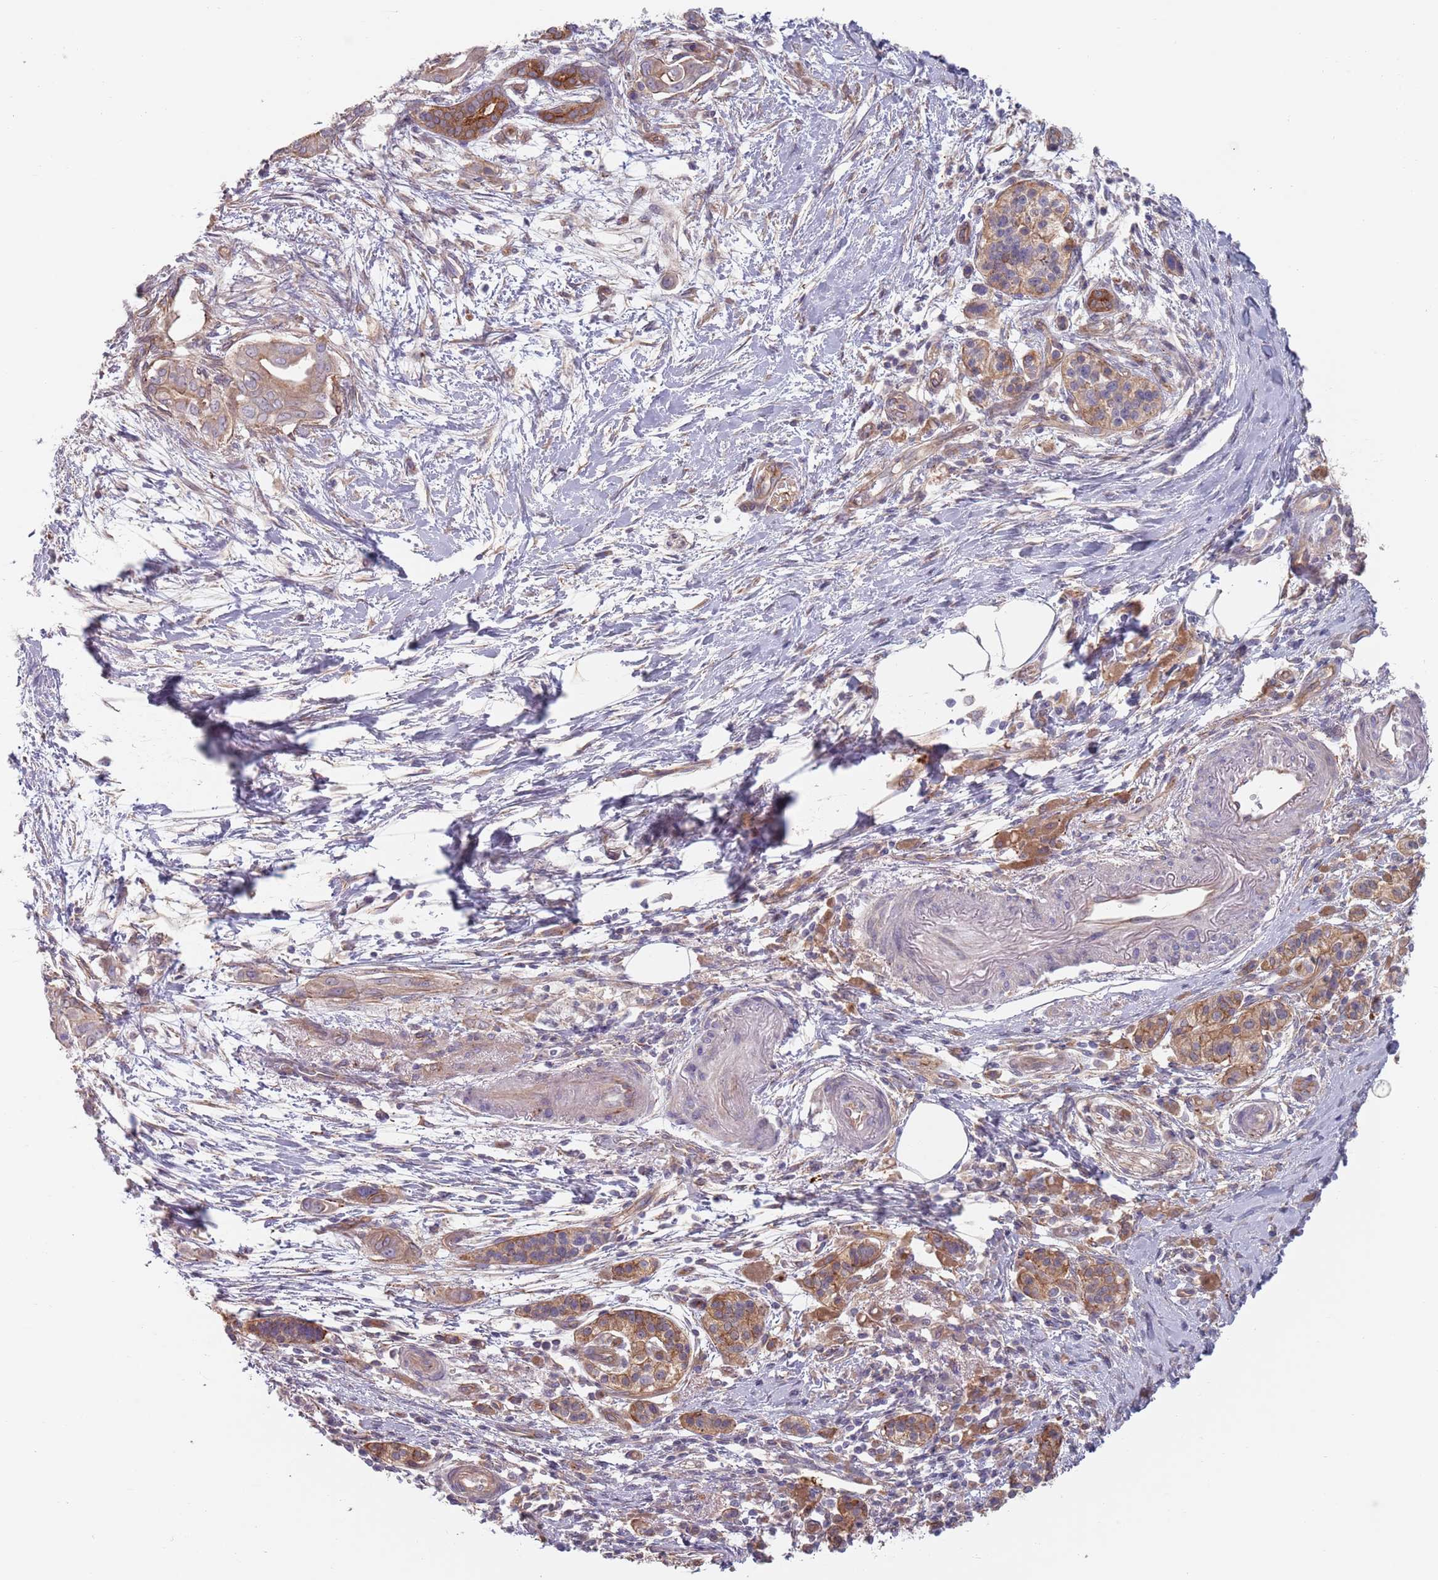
{"staining": {"intensity": "moderate", "quantity": ">75%", "location": "cytoplasmic/membranous"}, "tissue": "pancreatic cancer", "cell_type": "Tumor cells", "image_type": "cancer", "snomed": [{"axis": "morphology", "description": "Adenocarcinoma, NOS"}, {"axis": "topography", "description": "Pancreas"}], "caption": "Protein analysis of pancreatic cancer (adenocarcinoma) tissue exhibits moderate cytoplasmic/membranous staining in approximately >75% of tumor cells.", "gene": "APPL2", "patient": {"sex": "male", "age": 71}}